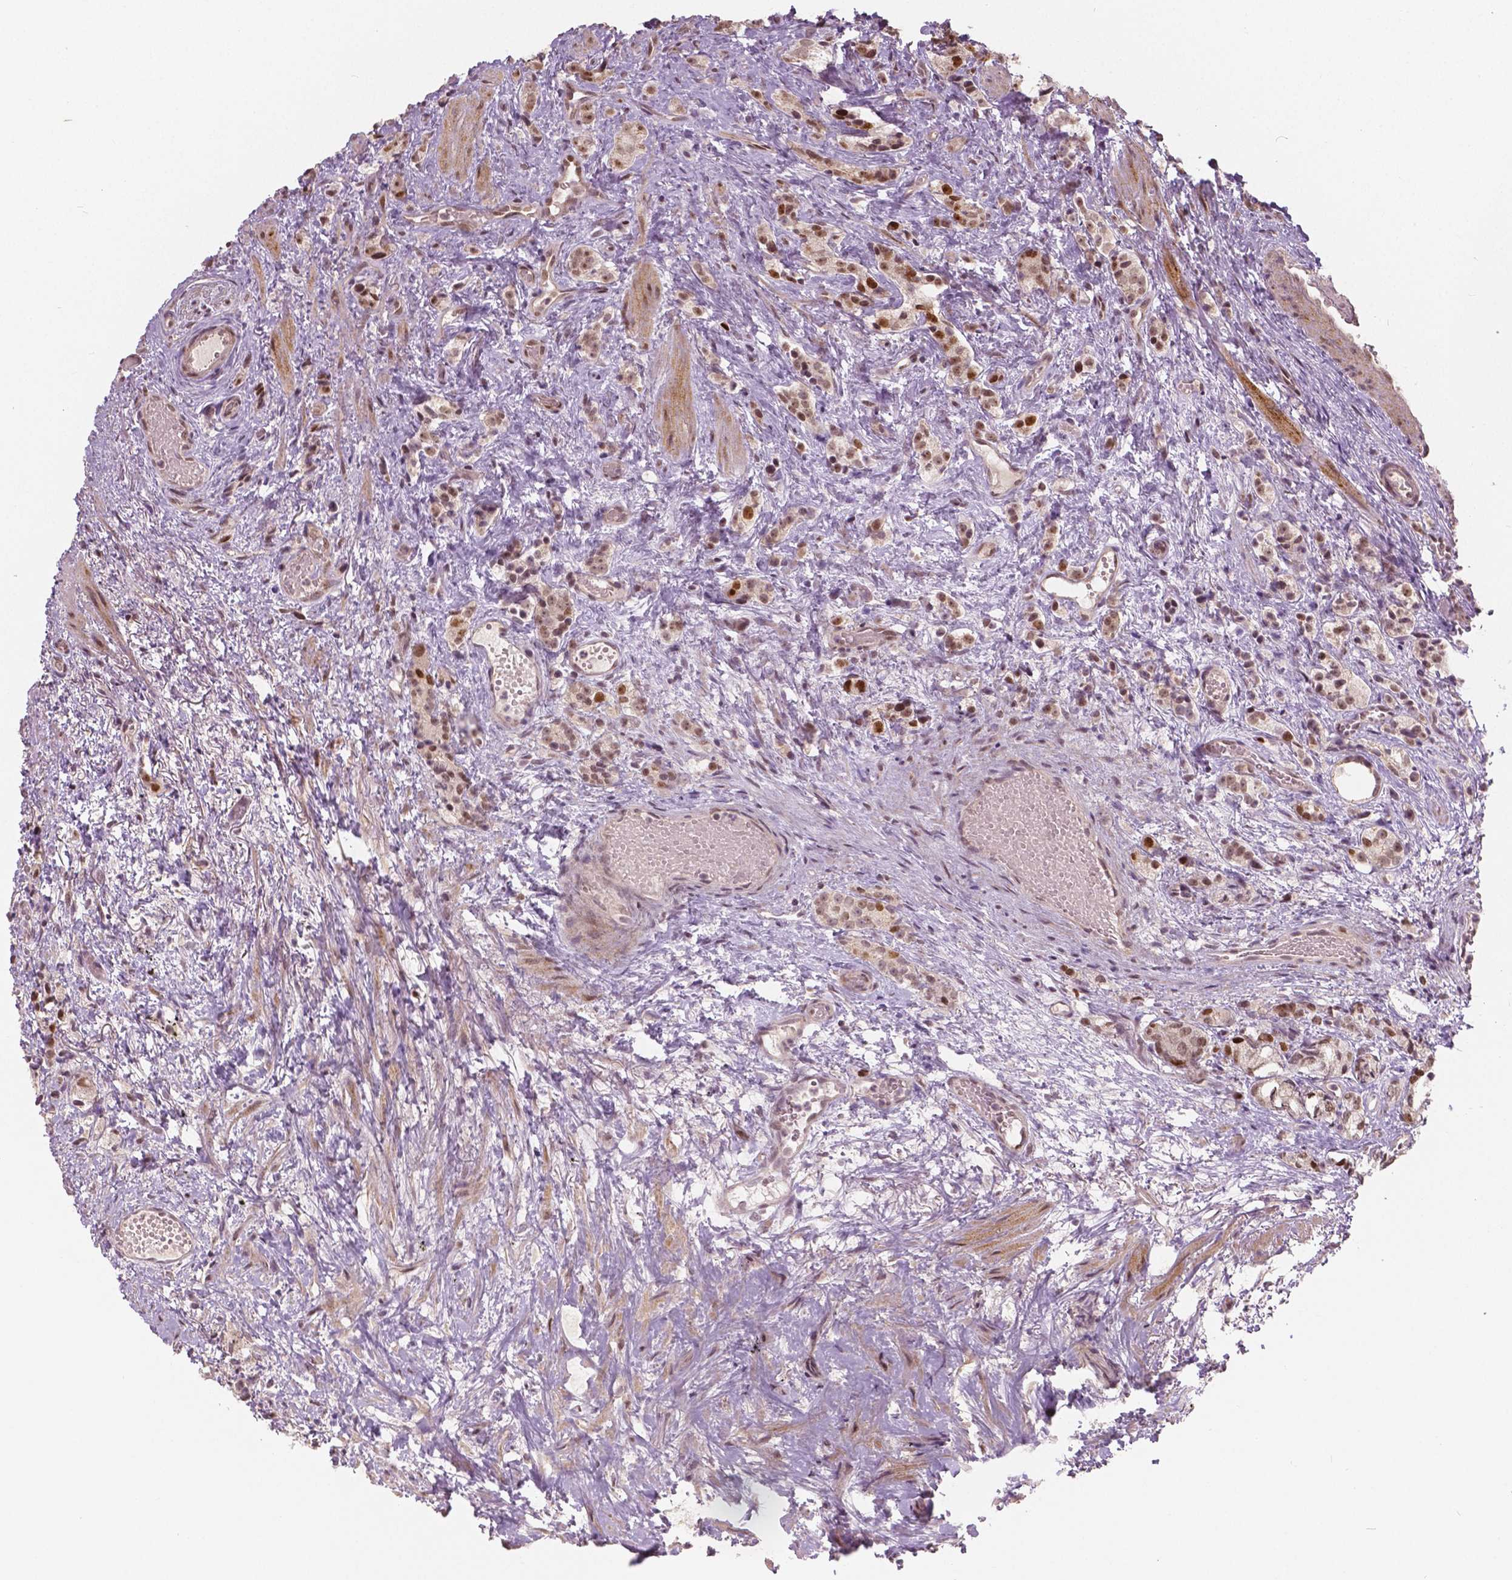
{"staining": {"intensity": "moderate", "quantity": ">75%", "location": "nuclear"}, "tissue": "prostate cancer", "cell_type": "Tumor cells", "image_type": "cancer", "snomed": [{"axis": "morphology", "description": "Adenocarcinoma, High grade"}, {"axis": "topography", "description": "Prostate"}], "caption": "Immunohistochemistry (IHC) (DAB) staining of human high-grade adenocarcinoma (prostate) shows moderate nuclear protein expression in about >75% of tumor cells.", "gene": "NSD2", "patient": {"sex": "male", "age": 53}}